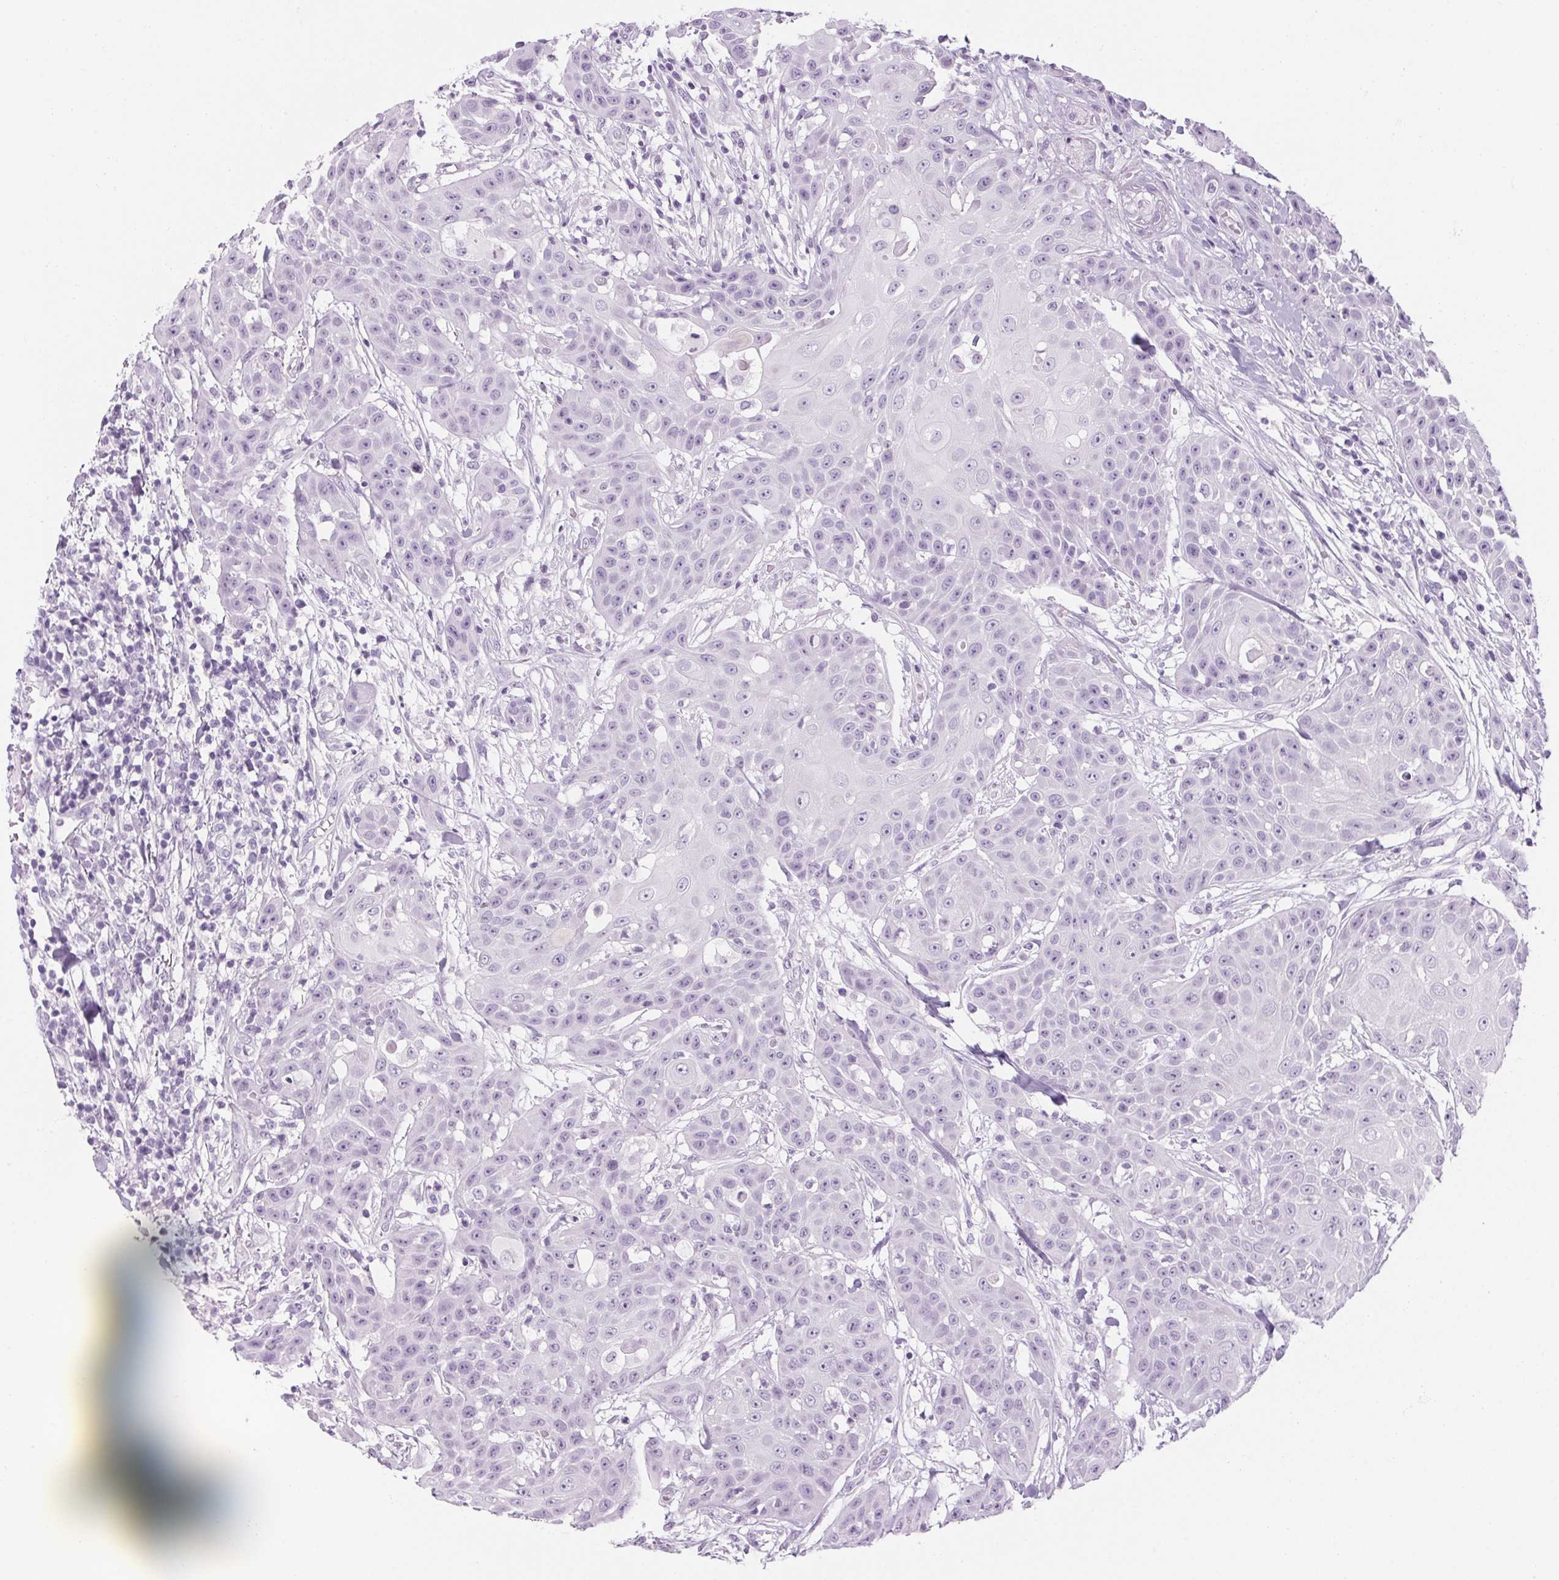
{"staining": {"intensity": "negative", "quantity": "none", "location": "none"}, "tissue": "head and neck cancer", "cell_type": "Tumor cells", "image_type": "cancer", "snomed": [{"axis": "morphology", "description": "Squamous cell carcinoma, NOS"}, {"axis": "topography", "description": "Oral tissue"}, {"axis": "topography", "description": "Head-Neck"}], "caption": "Immunohistochemistry image of neoplastic tissue: squamous cell carcinoma (head and neck) stained with DAB exhibits no significant protein staining in tumor cells.", "gene": "RPTN", "patient": {"sex": "female", "age": 55}}